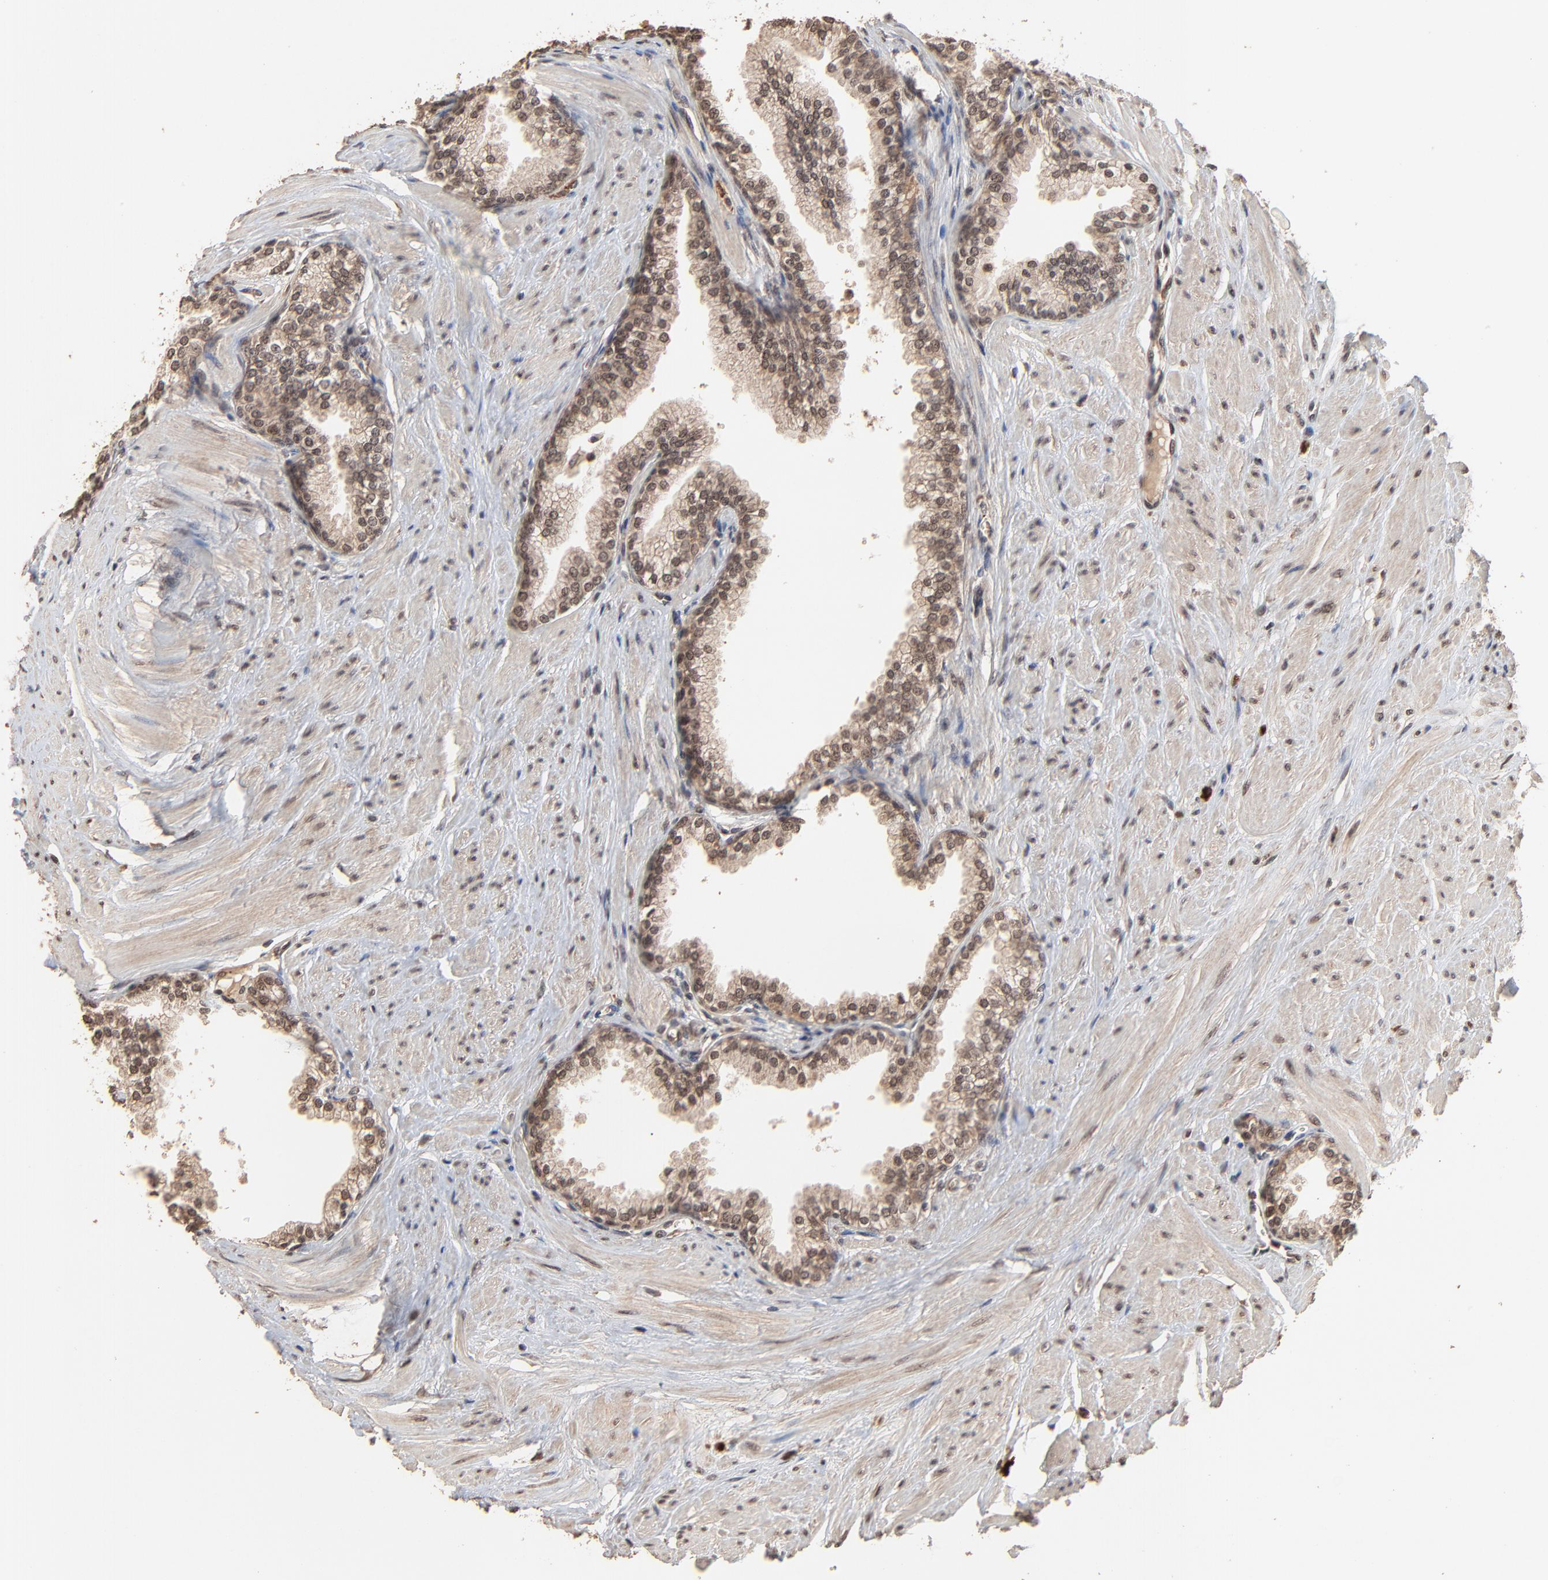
{"staining": {"intensity": "moderate", "quantity": ">75%", "location": "cytoplasmic/membranous,nuclear"}, "tissue": "prostate", "cell_type": "Glandular cells", "image_type": "normal", "snomed": [{"axis": "morphology", "description": "Normal tissue, NOS"}, {"axis": "topography", "description": "Prostate"}], "caption": "Prostate stained with immunohistochemistry (IHC) demonstrates moderate cytoplasmic/membranous,nuclear staining in approximately >75% of glandular cells. (IHC, brightfield microscopy, high magnification).", "gene": "FAM227A", "patient": {"sex": "male", "age": 64}}